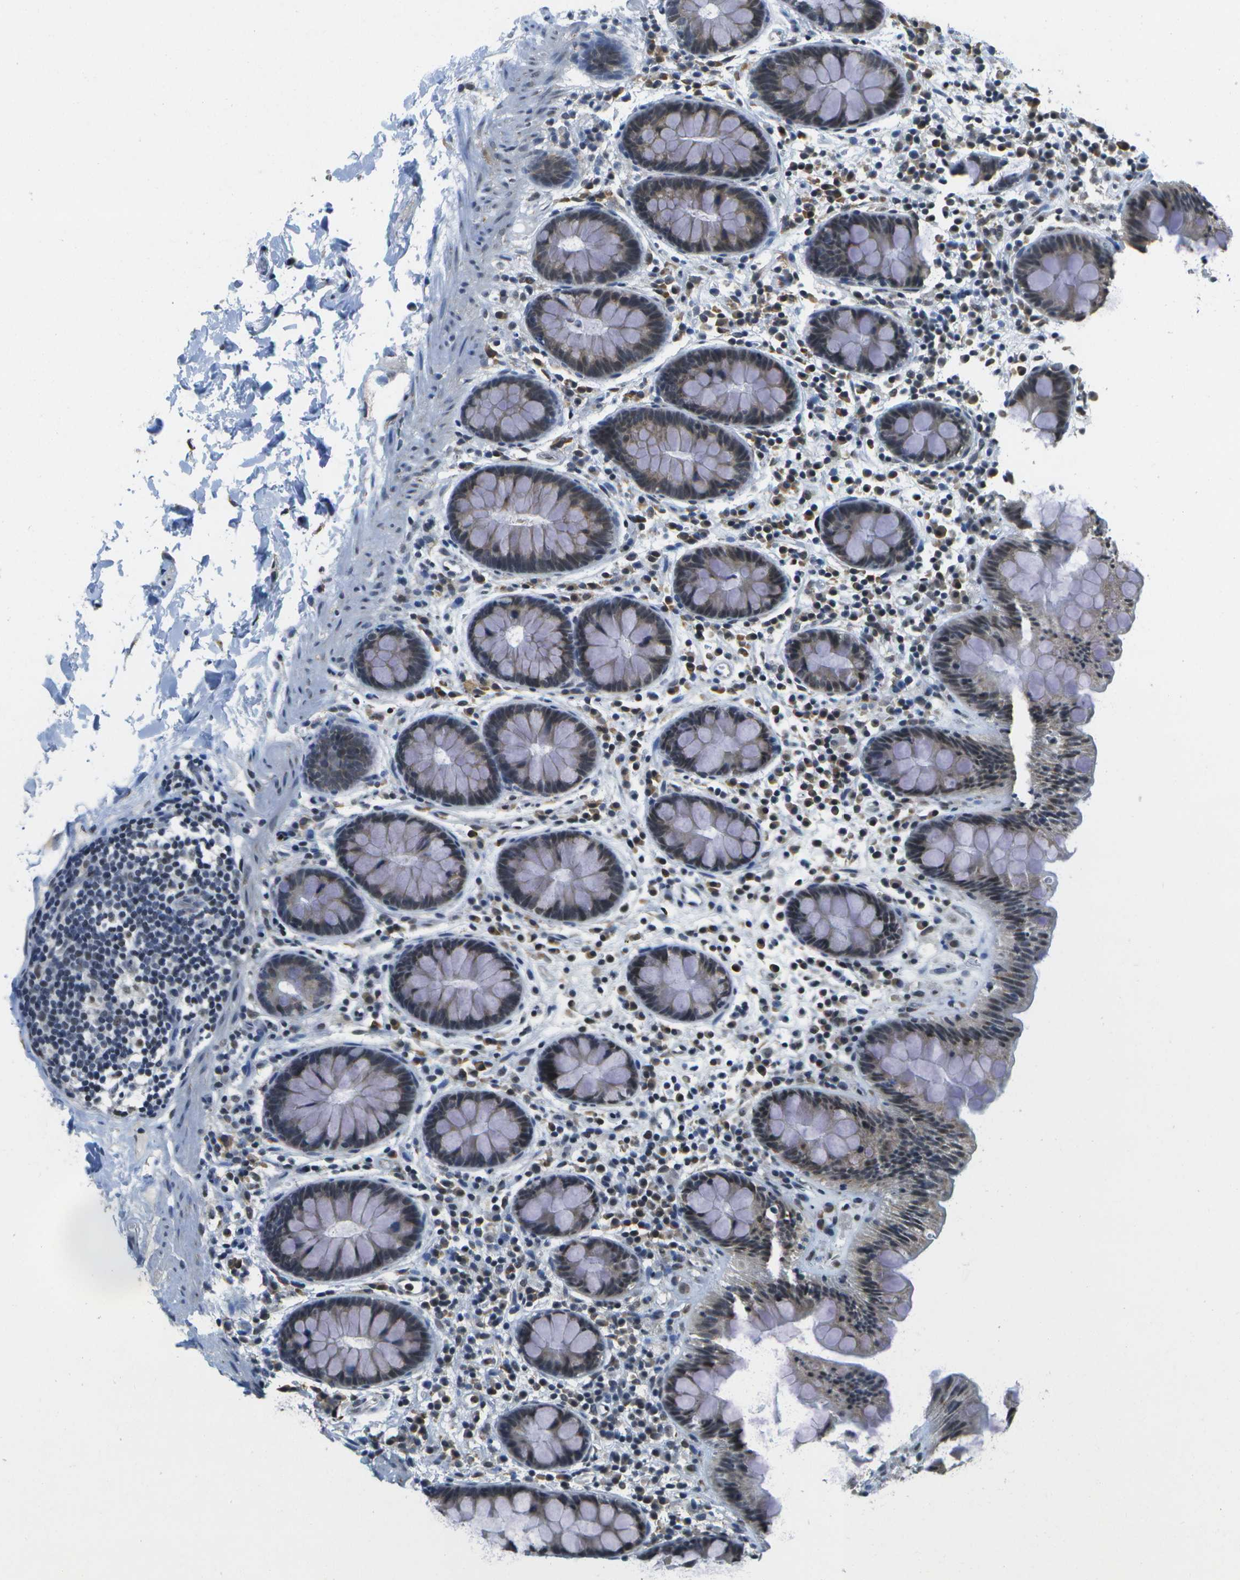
{"staining": {"intensity": "moderate", "quantity": "<25%", "location": "nuclear"}, "tissue": "colon", "cell_type": "Glandular cells", "image_type": "normal", "snomed": [{"axis": "morphology", "description": "Normal tissue, NOS"}, {"axis": "topography", "description": "Colon"}], "caption": "This histopathology image shows normal colon stained with immunohistochemistry (IHC) to label a protein in brown. The nuclear of glandular cells show moderate positivity for the protein. Nuclei are counter-stained blue.", "gene": "DSE", "patient": {"sex": "female", "age": 80}}